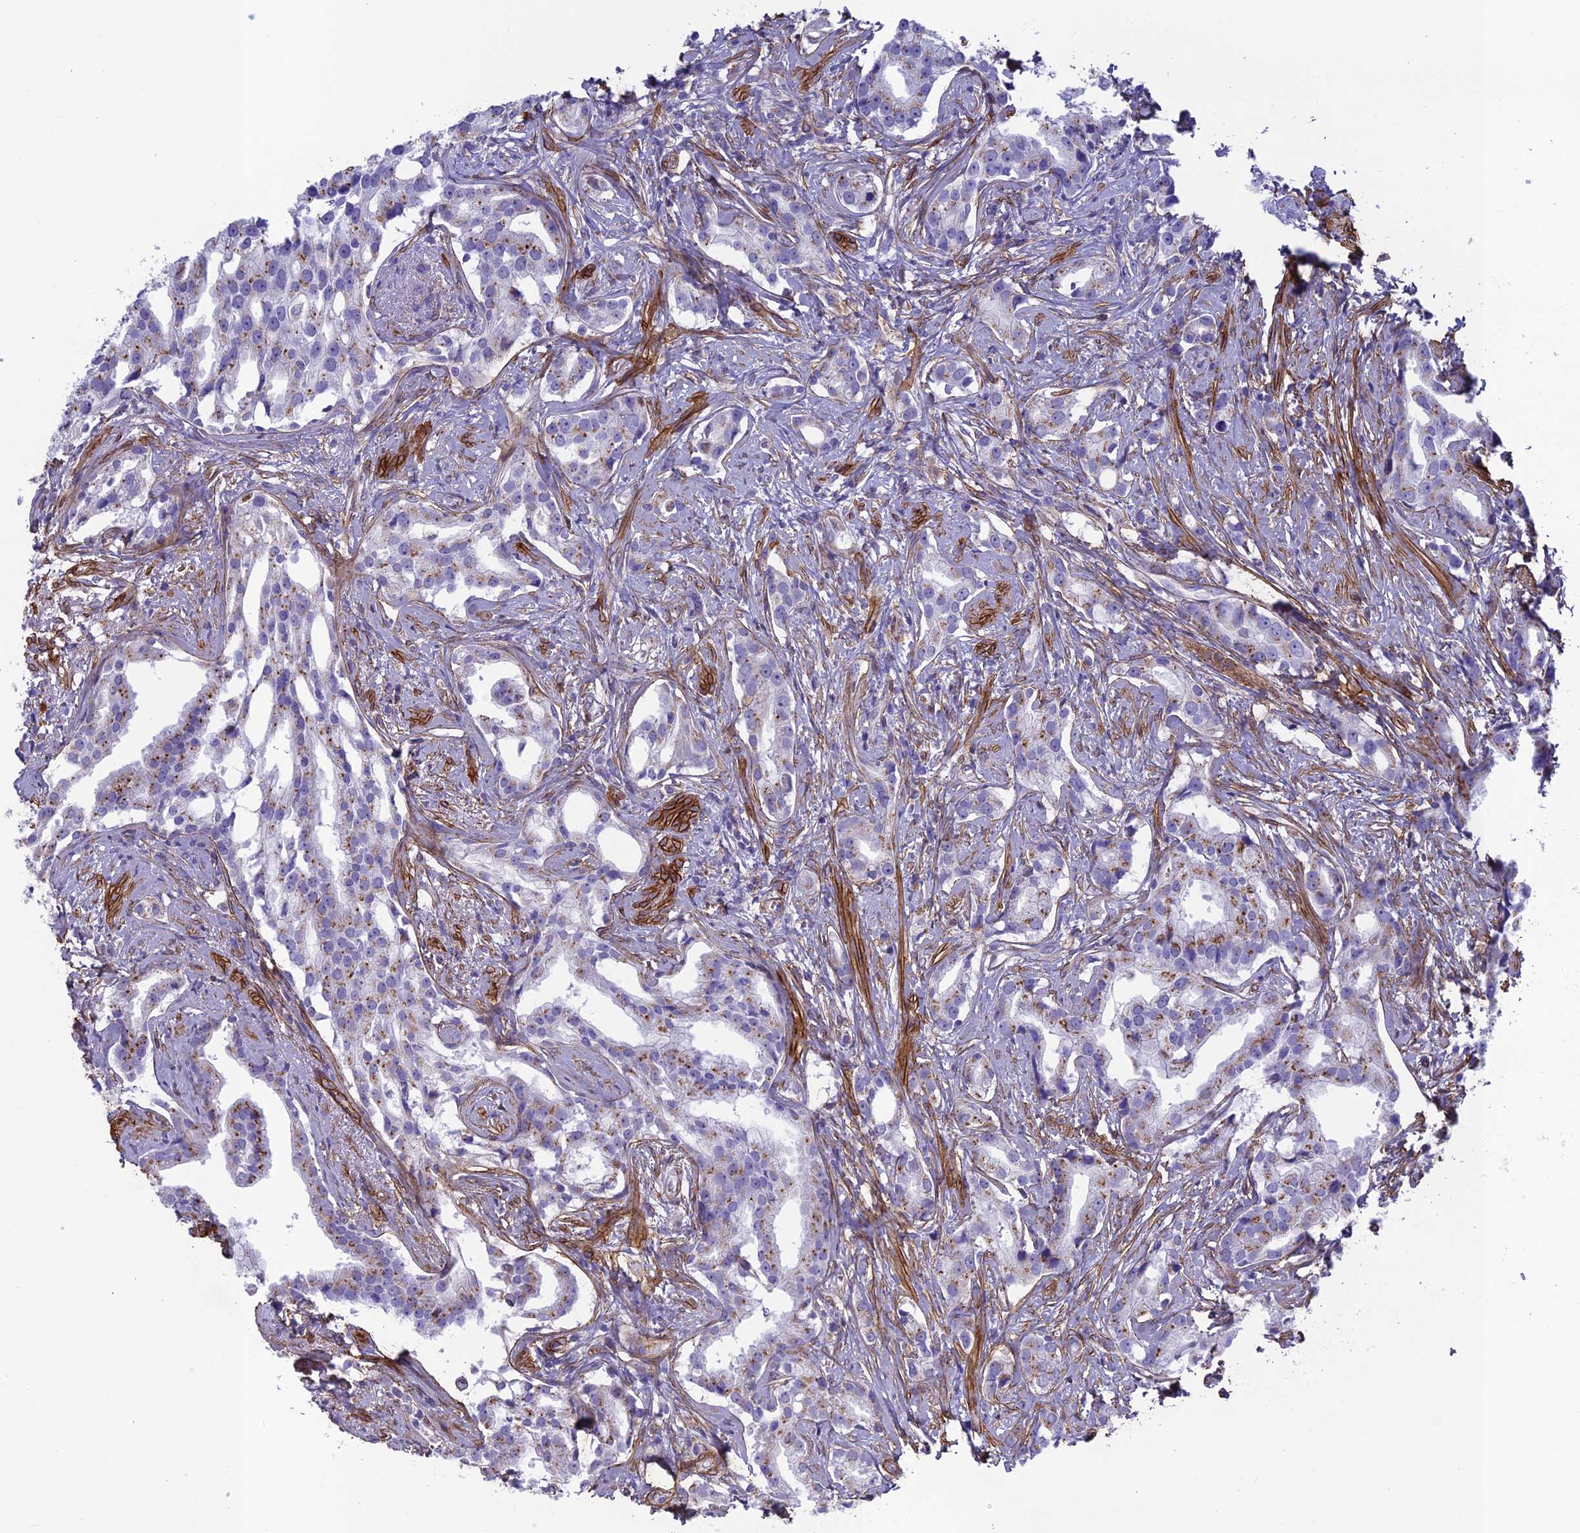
{"staining": {"intensity": "strong", "quantity": "<25%", "location": "cytoplasmic/membranous"}, "tissue": "prostate cancer", "cell_type": "Tumor cells", "image_type": "cancer", "snomed": [{"axis": "morphology", "description": "Adenocarcinoma, High grade"}, {"axis": "topography", "description": "Prostate"}], "caption": "Brown immunohistochemical staining in prostate high-grade adenocarcinoma reveals strong cytoplasmic/membranous staining in approximately <25% of tumor cells.", "gene": "TNS1", "patient": {"sex": "male", "age": 67}}